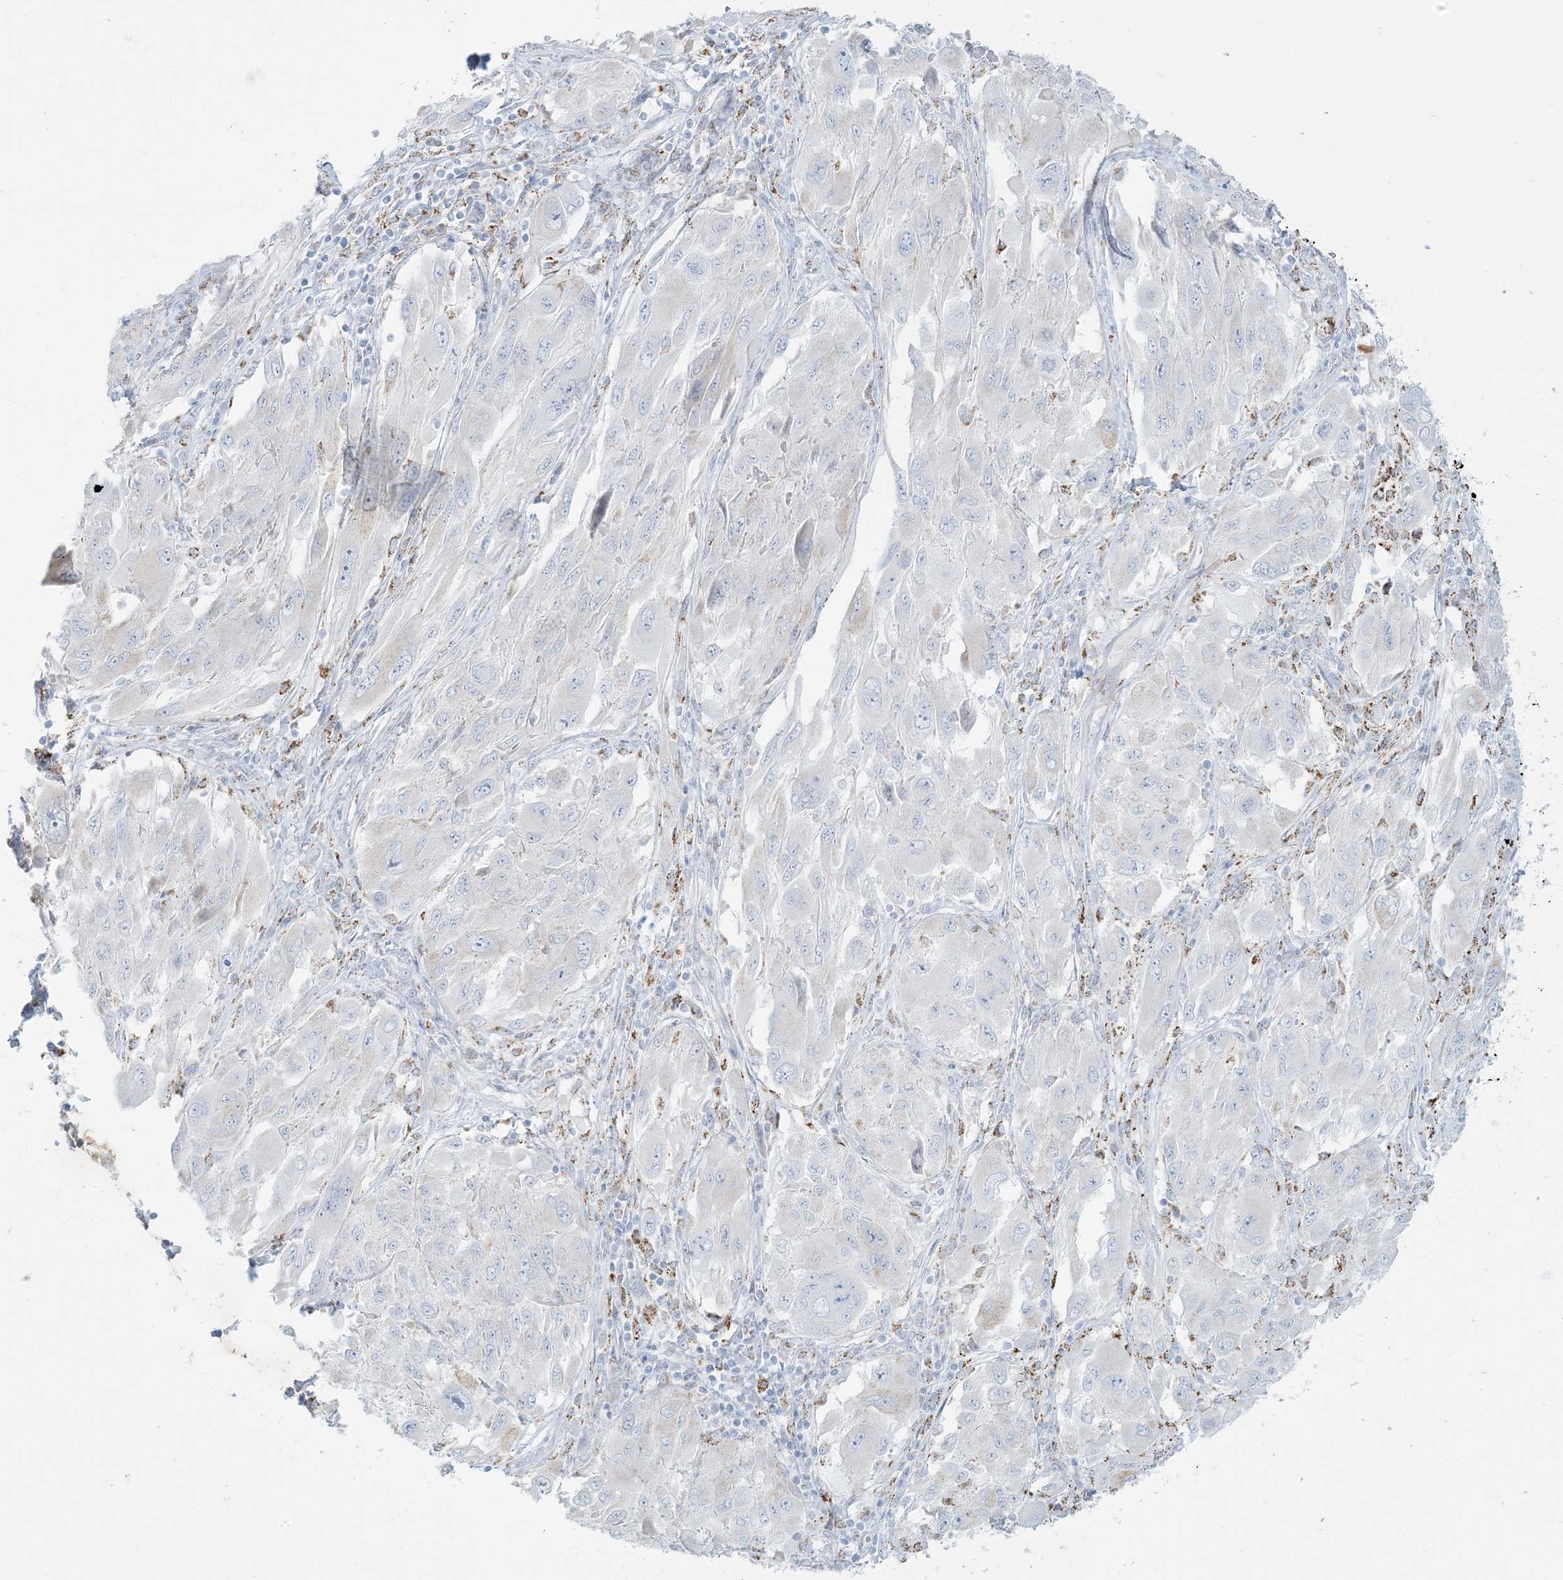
{"staining": {"intensity": "negative", "quantity": "none", "location": "none"}, "tissue": "melanoma", "cell_type": "Tumor cells", "image_type": "cancer", "snomed": [{"axis": "morphology", "description": "Malignant melanoma, NOS"}, {"axis": "topography", "description": "Skin"}], "caption": "There is no significant staining in tumor cells of melanoma. (Stains: DAB (3,3'-diaminobenzidine) immunohistochemistry (IHC) with hematoxylin counter stain, Microscopy: brightfield microscopy at high magnification).", "gene": "ZDHHC4", "patient": {"sex": "female", "age": 91}}